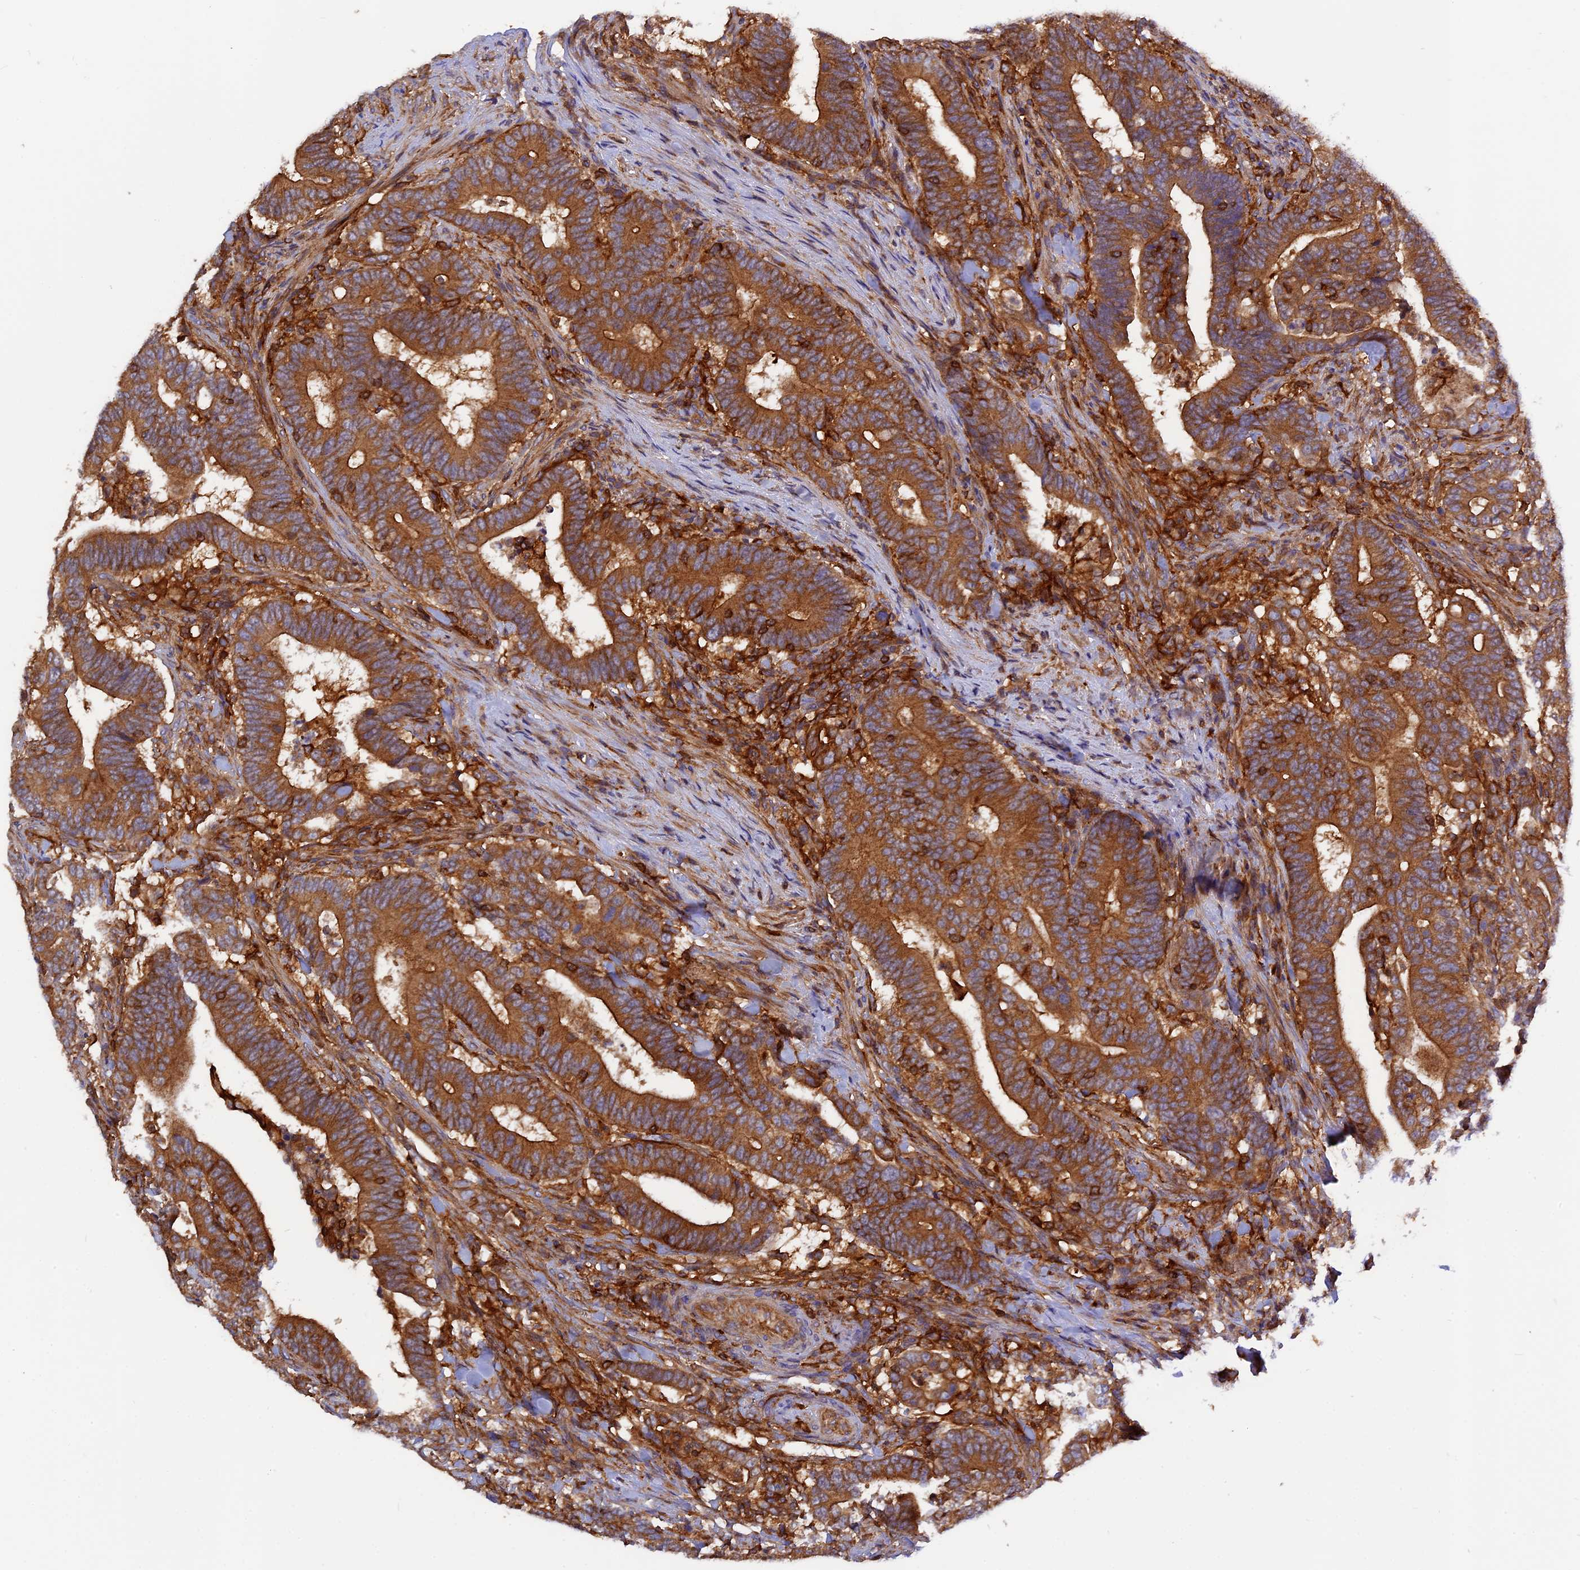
{"staining": {"intensity": "strong", "quantity": ">75%", "location": "cytoplasmic/membranous"}, "tissue": "colorectal cancer", "cell_type": "Tumor cells", "image_type": "cancer", "snomed": [{"axis": "morphology", "description": "Adenocarcinoma, NOS"}, {"axis": "topography", "description": "Colon"}], "caption": "Protein staining shows strong cytoplasmic/membranous positivity in approximately >75% of tumor cells in colorectal cancer.", "gene": "MYO9B", "patient": {"sex": "female", "age": 66}}